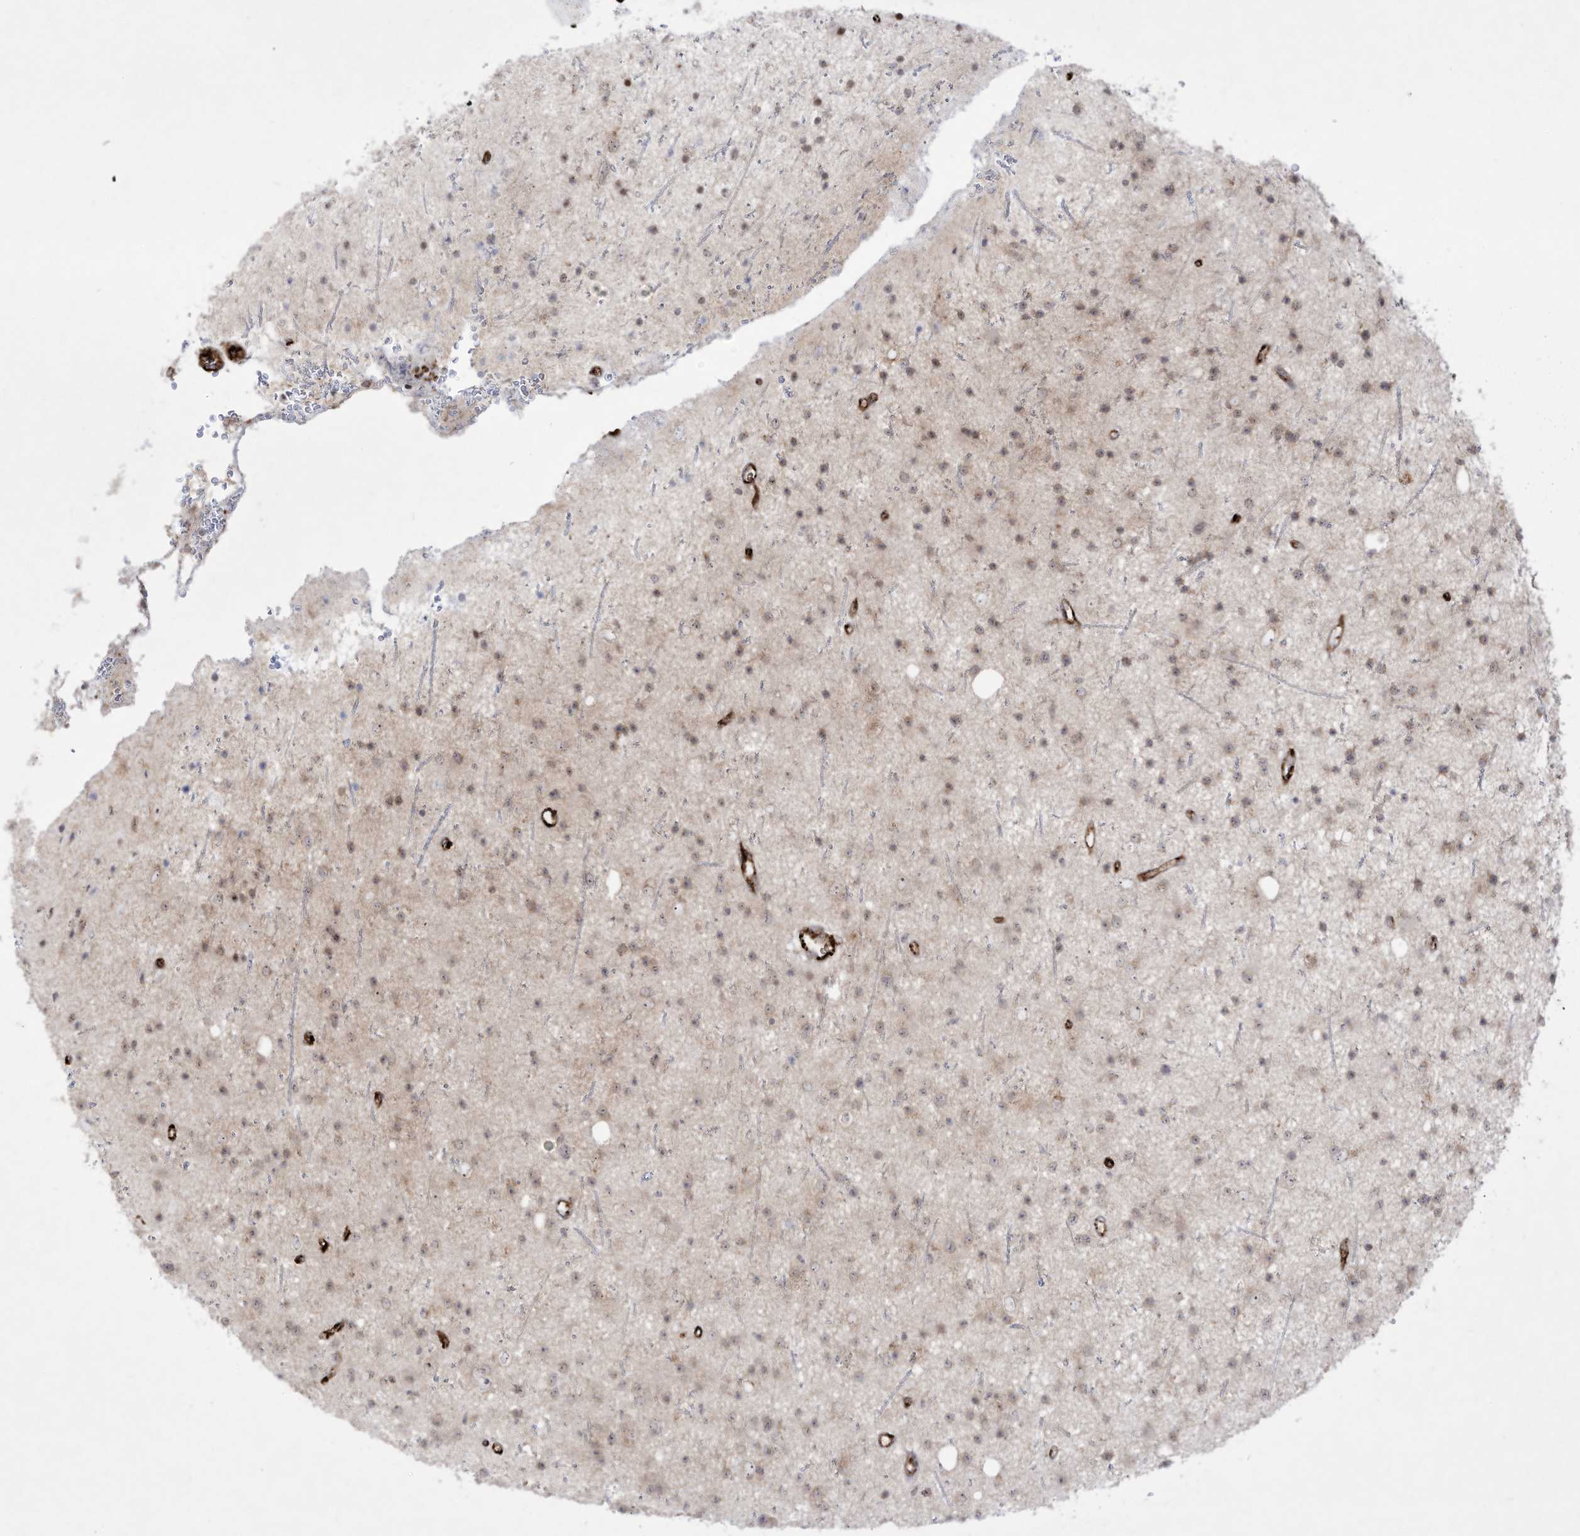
{"staining": {"intensity": "weak", "quantity": ">75%", "location": "nuclear"}, "tissue": "glioma", "cell_type": "Tumor cells", "image_type": "cancer", "snomed": [{"axis": "morphology", "description": "Glioma, malignant, Low grade"}, {"axis": "topography", "description": "Cerebral cortex"}], "caption": "Glioma stained with a brown dye demonstrates weak nuclear positive expression in approximately >75% of tumor cells.", "gene": "ZGRF1", "patient": {"sex": "female", "age": 39}}